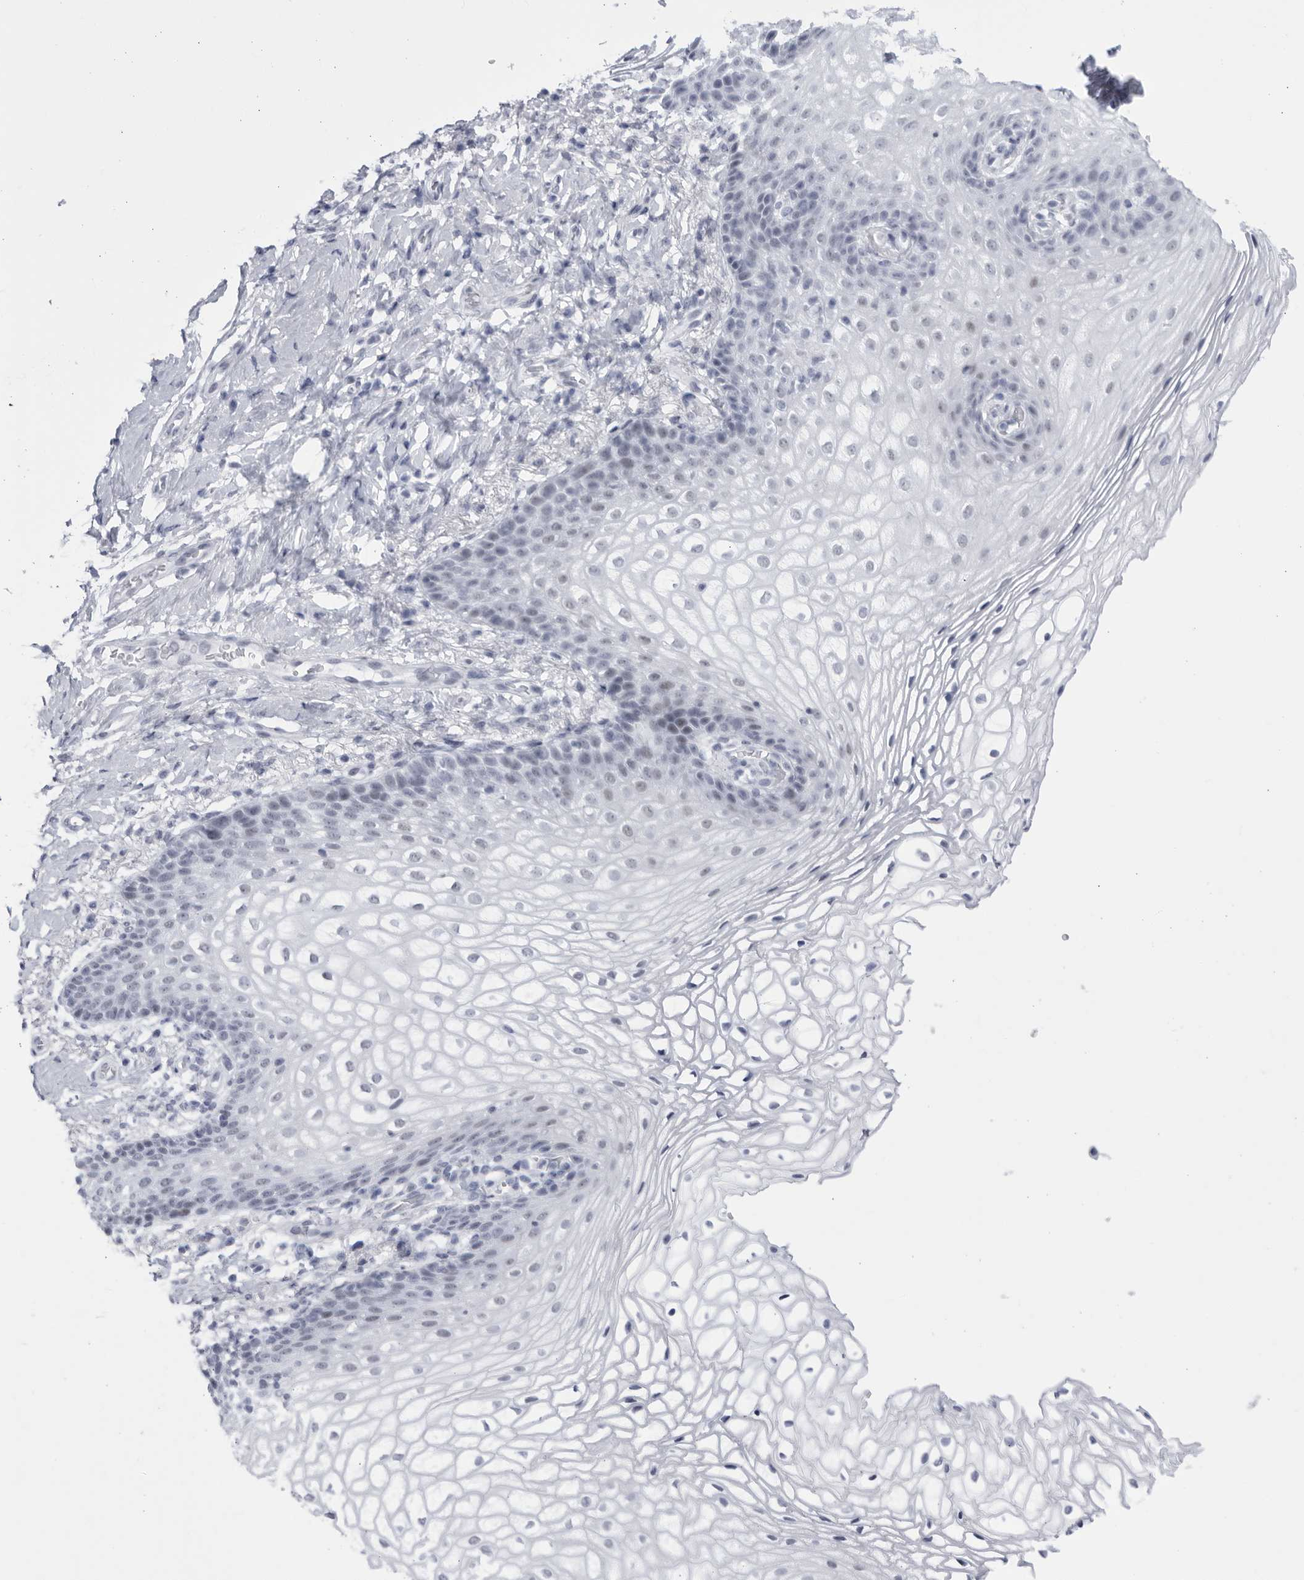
{"staining": {"intensity": "weak", "quantity": "<25%", "location": "nuclear"}, "tissue": "vagina", "cell_type": "Squamous epithelial cells", "image_type": "normal", "snomed": [{"axis": "morphology", "description": "Normal tissue, NOS"}, {"axis": "topography", "description": "Vagina"}], "caption": "A high-resolution micrograph shows immunohistochemistry (IHC) staining of normal vagina, which exhibits no significant expression in squamous epithelial cells.", "gene": "CCDC181", "patient": {"sex": "female", "age": 60}}